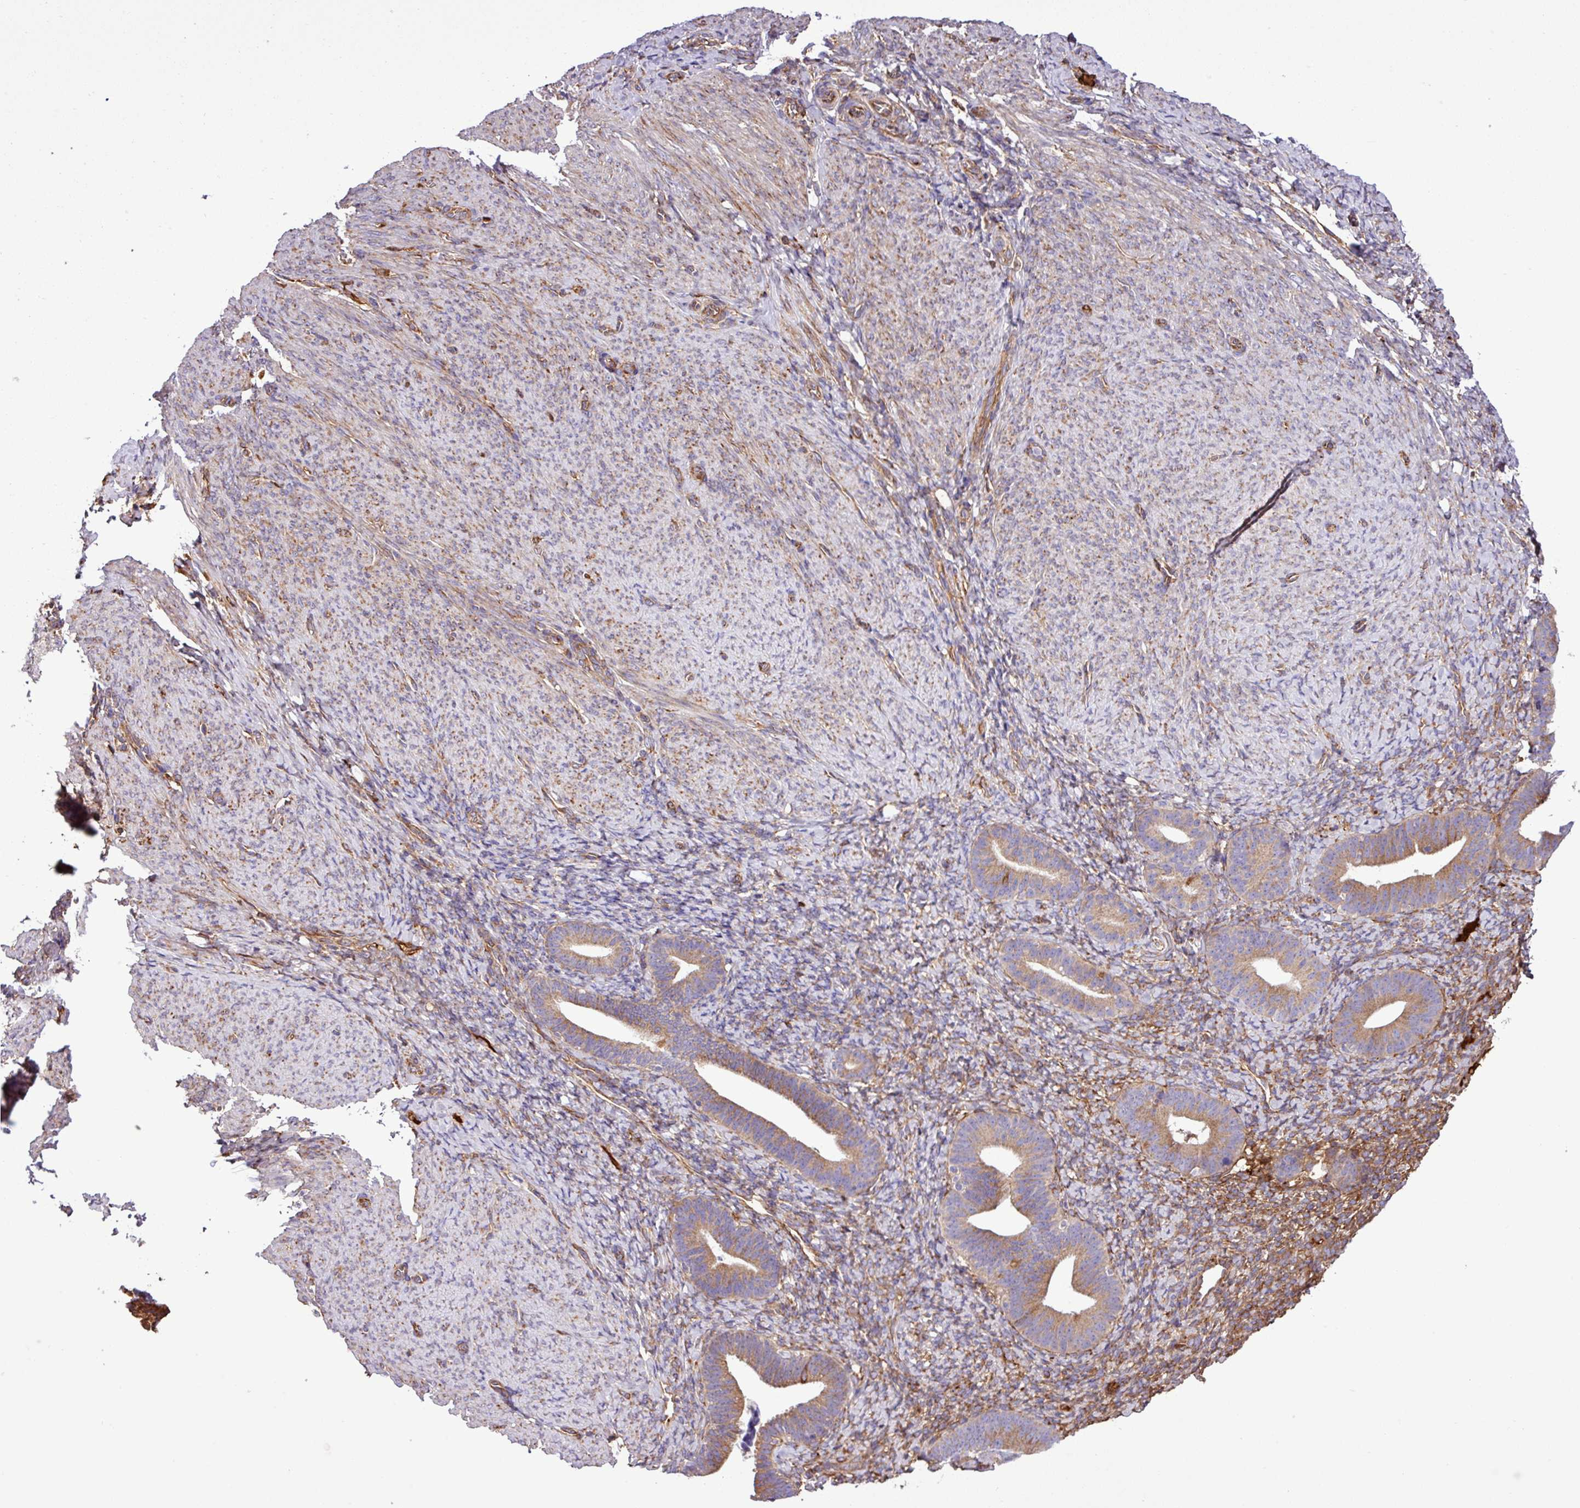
{"staining": {"intensity": "moderate", "quantity": "<25%", "location": "cytoplasmic/membranous"}, "tissue": "endometrium", "cell_type": "Cells in endometrial stroma", "image_type": "normal", "snomed": [{"axis": "morphology", "description": "Normal tissue, NOS"}, {"axis": "topography", "description": "Endometrium"}], "caption": "Human endometrium stained with a brown dye exhibits moderate cytoplasmic/membranous positive positivity in about <25% of cells in endometrial stroma.", "gene": "CWH43", "patient": {"sex": "female", "age": 65}}